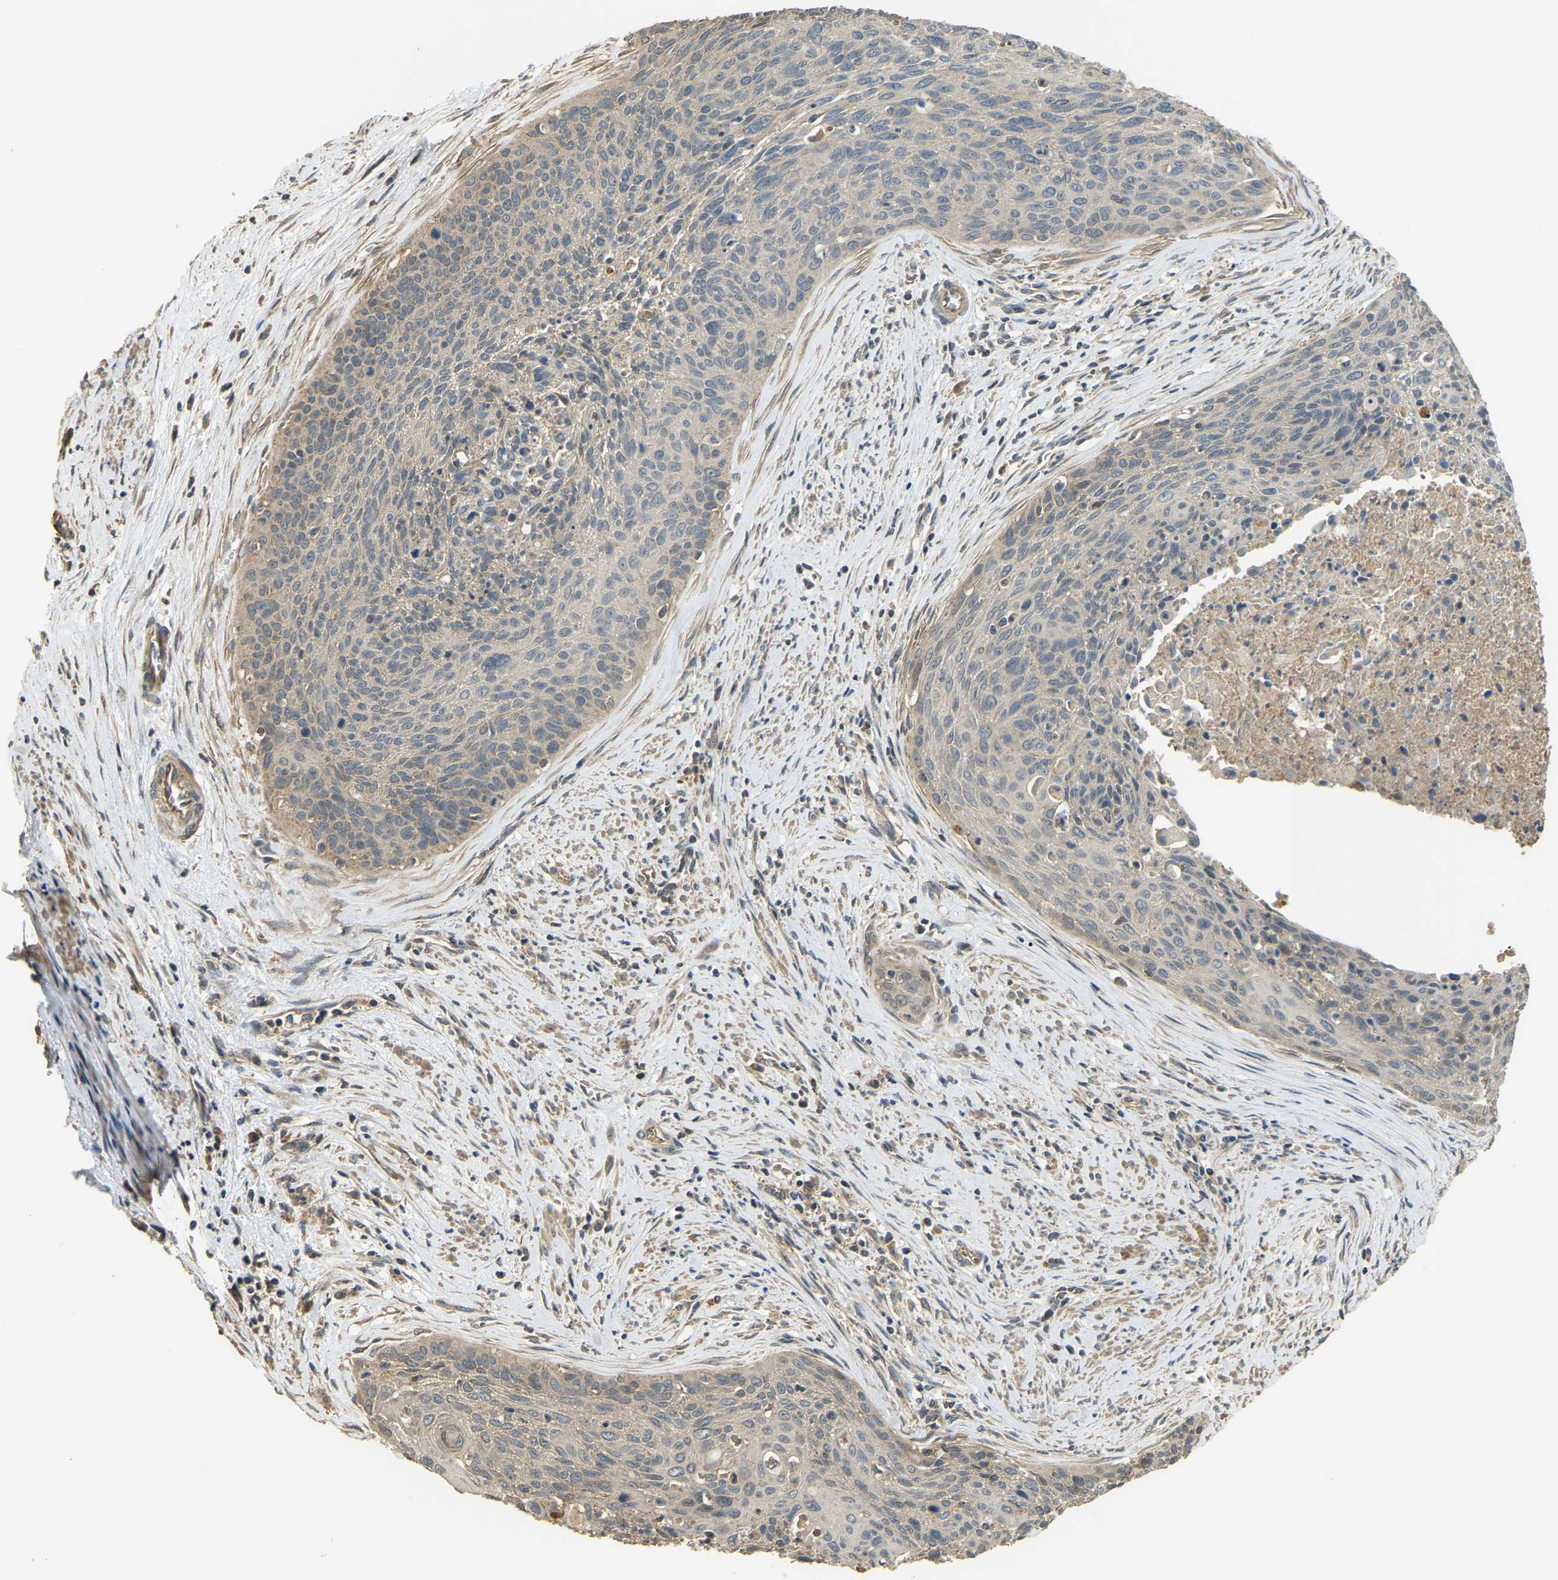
{"staining": {"intensity": "weak", "quantity": "25%-75%", "location": "cytoplasmic/membranous"}, "tissue": "cervical cancer", "cell_type": "Tumor cells", "image_type": "cancer", "snomed": [{"axis": "morphology", "description": "Squamous cell carcinoma, NOS"}, {"axis": "topography", "description": "Cervix"}], "caption": "Squamous cell carcinoma (cervical) was stained to show a protein in brown. There is low levels of weak cytoplasmic/membranous positivity in about 25%-75% of tumor cells.", "gene": "GNG2", "patient": {"sex": "female", "age": 55}}